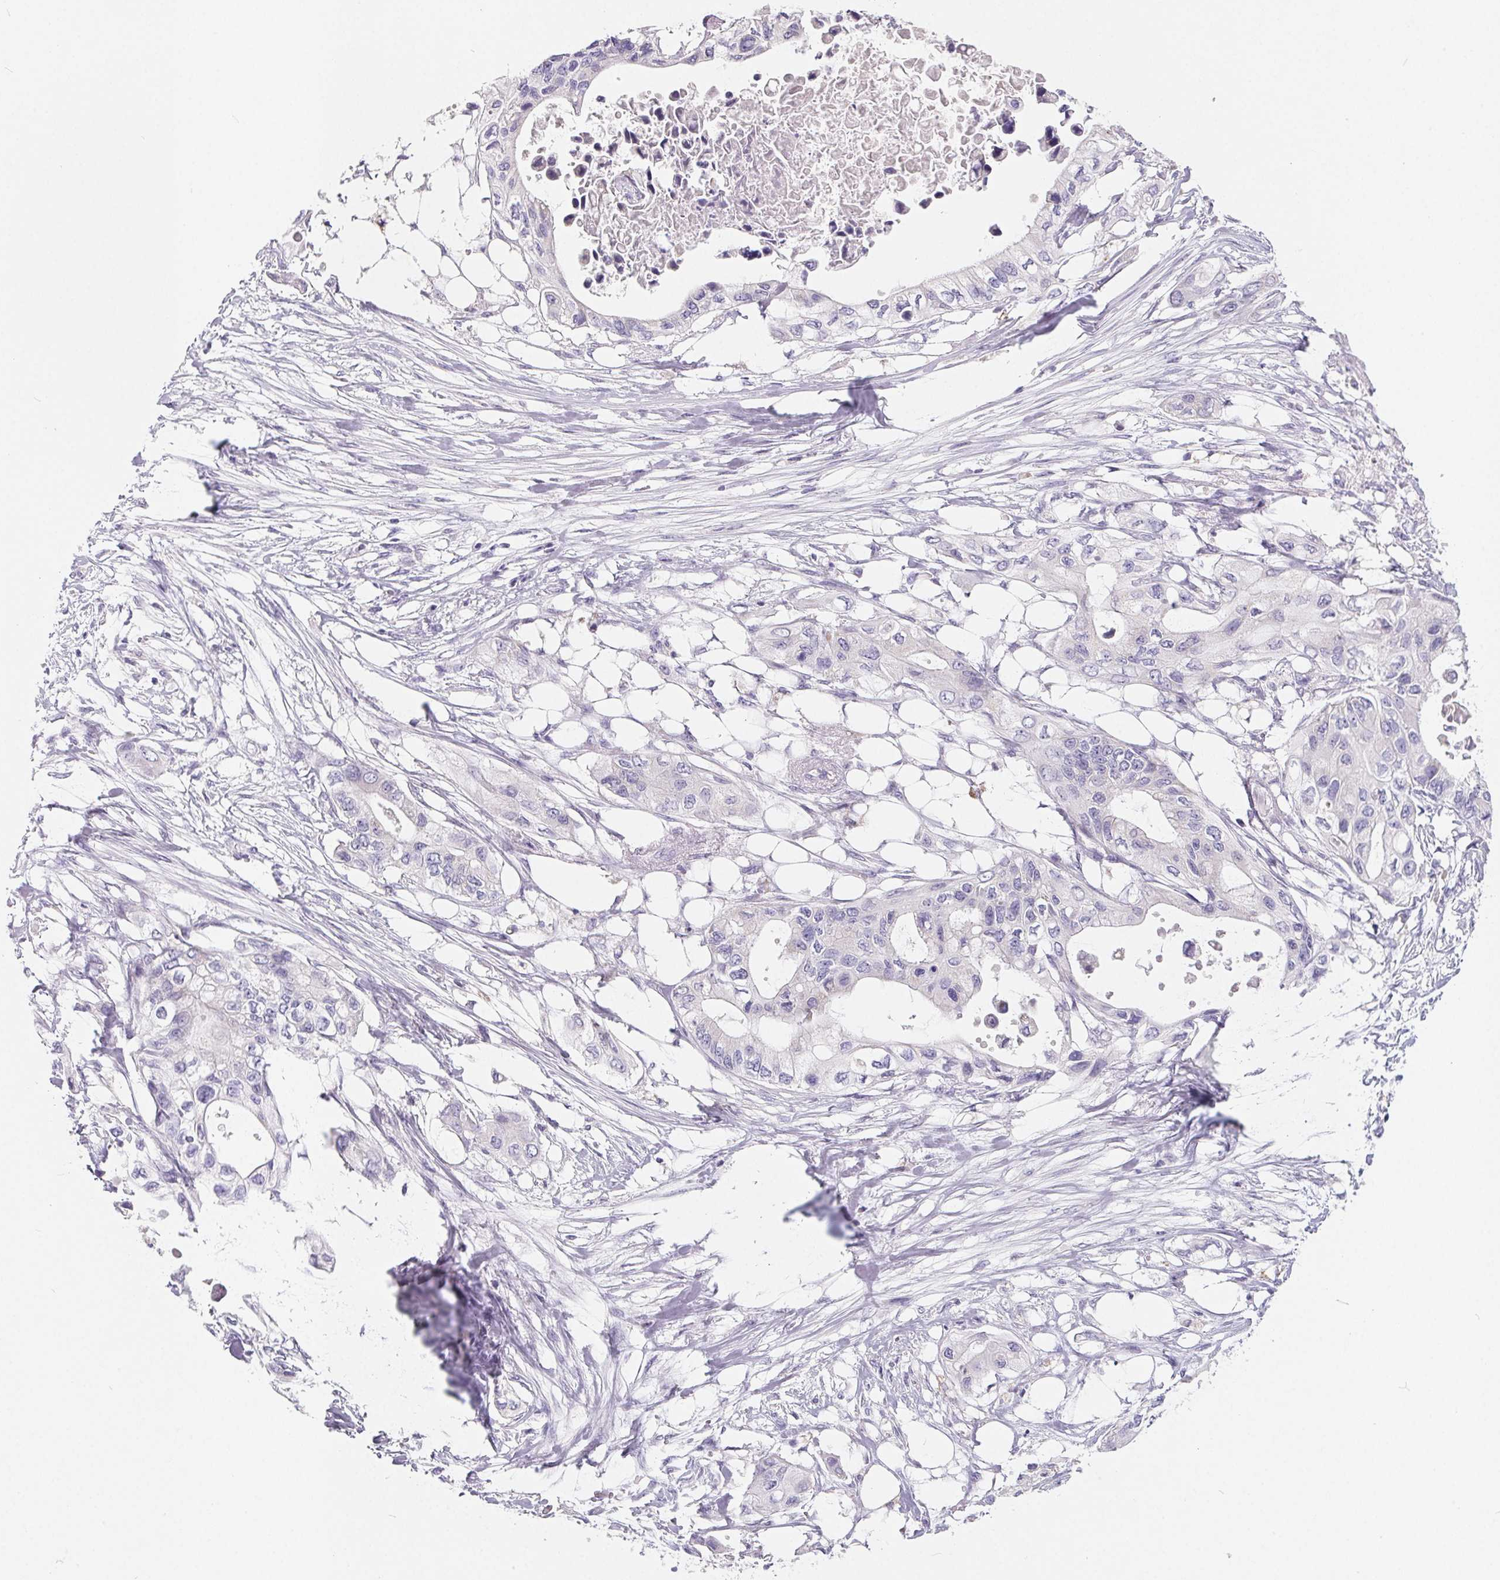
{"staining": {"intensity": "negative", "quantity": "none", "location": "none"}, "tissue": "pancreatic cancer", "cell_type": "Tumor cells", "image_type": "cancer", "snomed": [{"axis": "morphology", "description": "Adenocarcinoma, NOS"}, {"axis": "topography", "description": "Pancreas"}], "caption": "An immunohistochemistry histopathology image of pancreatic cancer (adenocarcinoma) is shown. There is no staining in tumor cells of pancreatic cancer (adenocarcinoma).", "gene": "FDX1", "patient": {"sex": "female", "age": 63}}